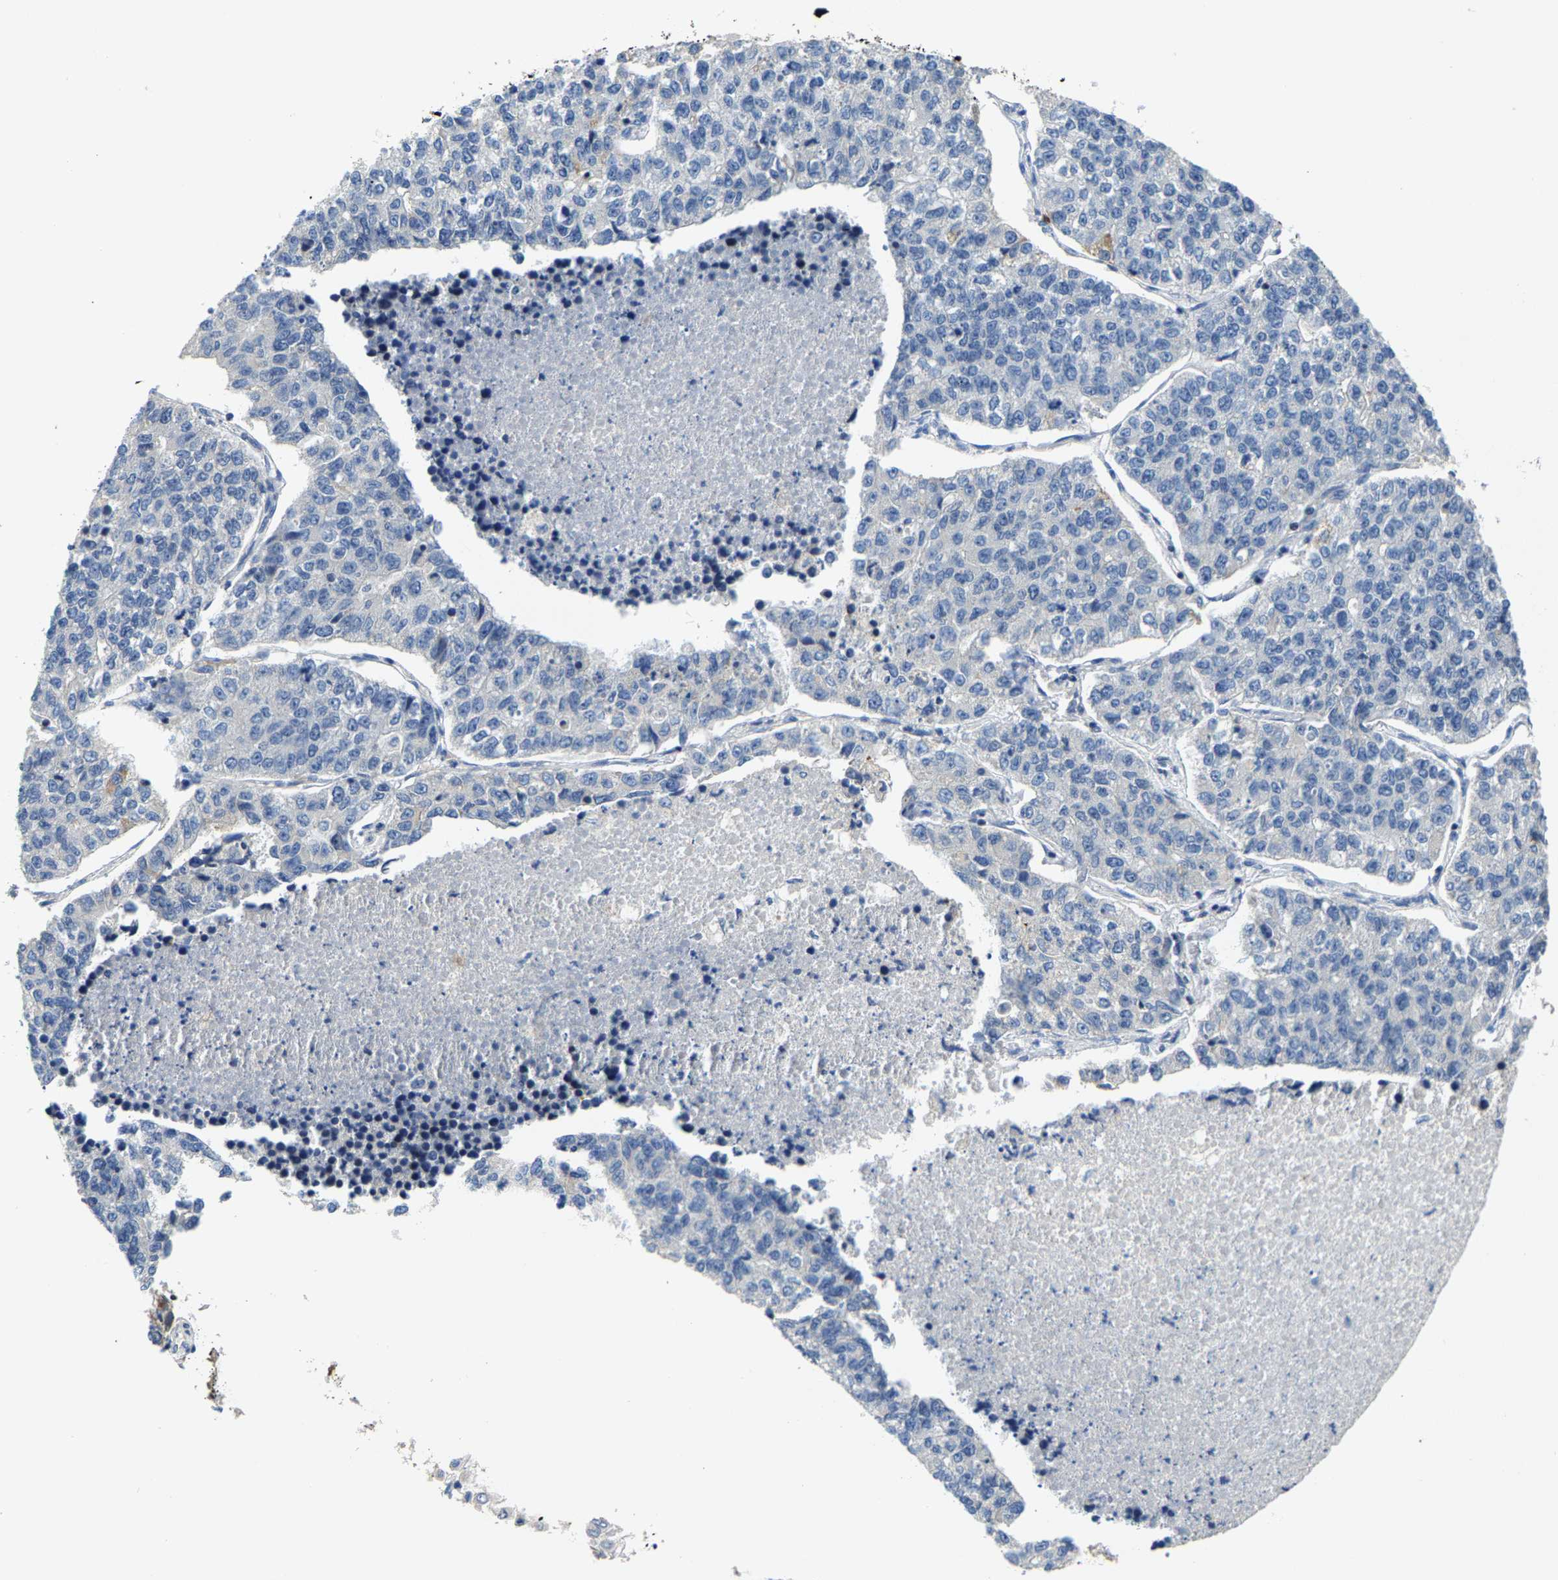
{"staining": {"intensity": "negative", "quantity": "none", "location": "none"}, "tissue": "lung cancer", "cell_type": "Tumor cells", "image_type": "cancer", "snomed": [{"axis": "morphology", "description": "Adenocarcinoma, NOS"}, {"axis": "topography", "description": "Lung"}], "caption": "Tumor cells show no significant protein positivity in lung cancer (adenocarcinoma). Nuclei are stained in blue.", "gene": "AGBL3", "patient": {"sex": "male", "age": 49}}